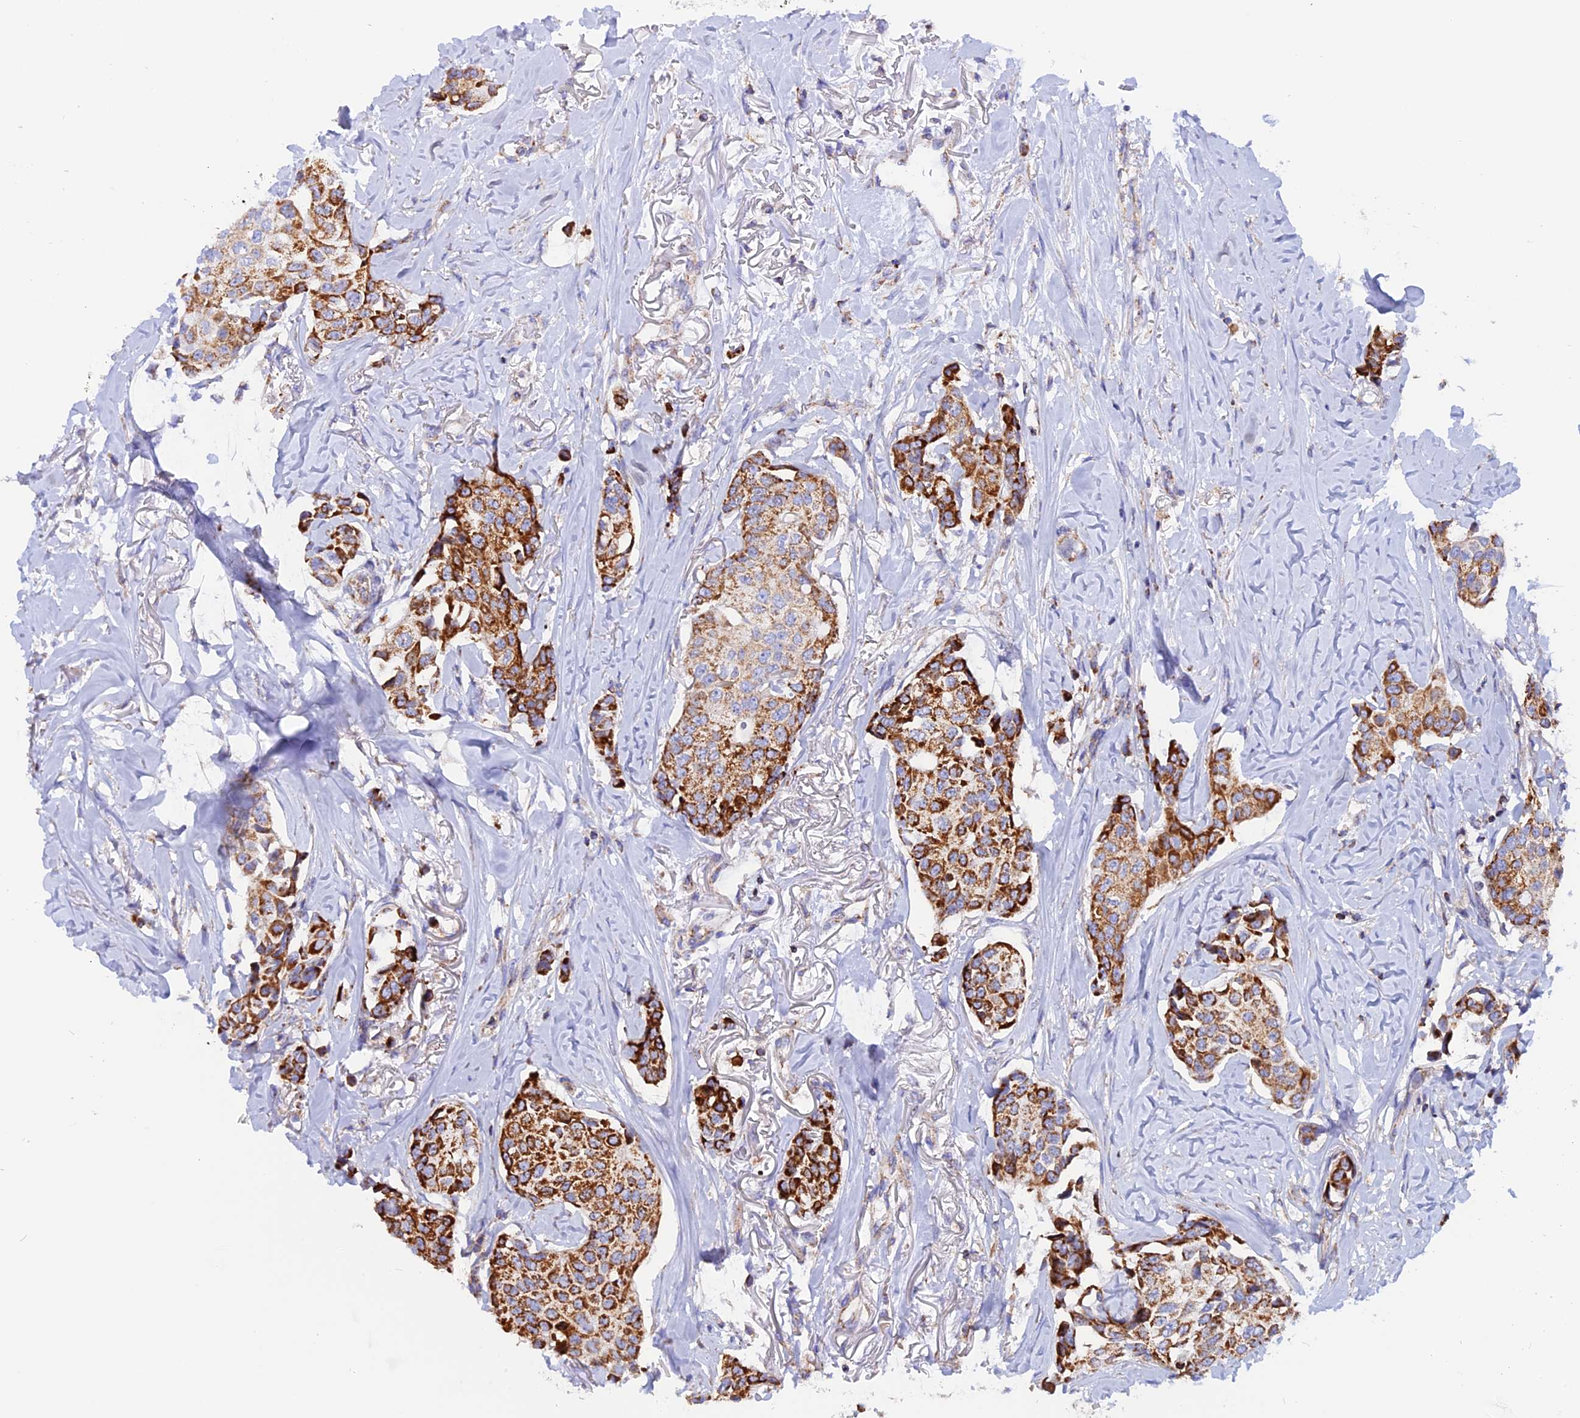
{"staining": {"intensity": "strong", "quantity": ">75%", "location": "cytoplasmic/membranous"}, "tissue": "breast cancer", "cell_type": "Tumor cells", "image_type": "cancer", "snomed": [{"axis": "morphology", "description": "Duct carcinoma"}, {"axis": "topography", "description": "Breast"}], "caption": "Protein analysis of breast cancer (intraductal carcinoma) tissue displays strong cytoplasmic/membranous positivity in approximately >75% of tumor cells.", "gene": "GCDH", "patient": {"sex": "female", "age": 80}}